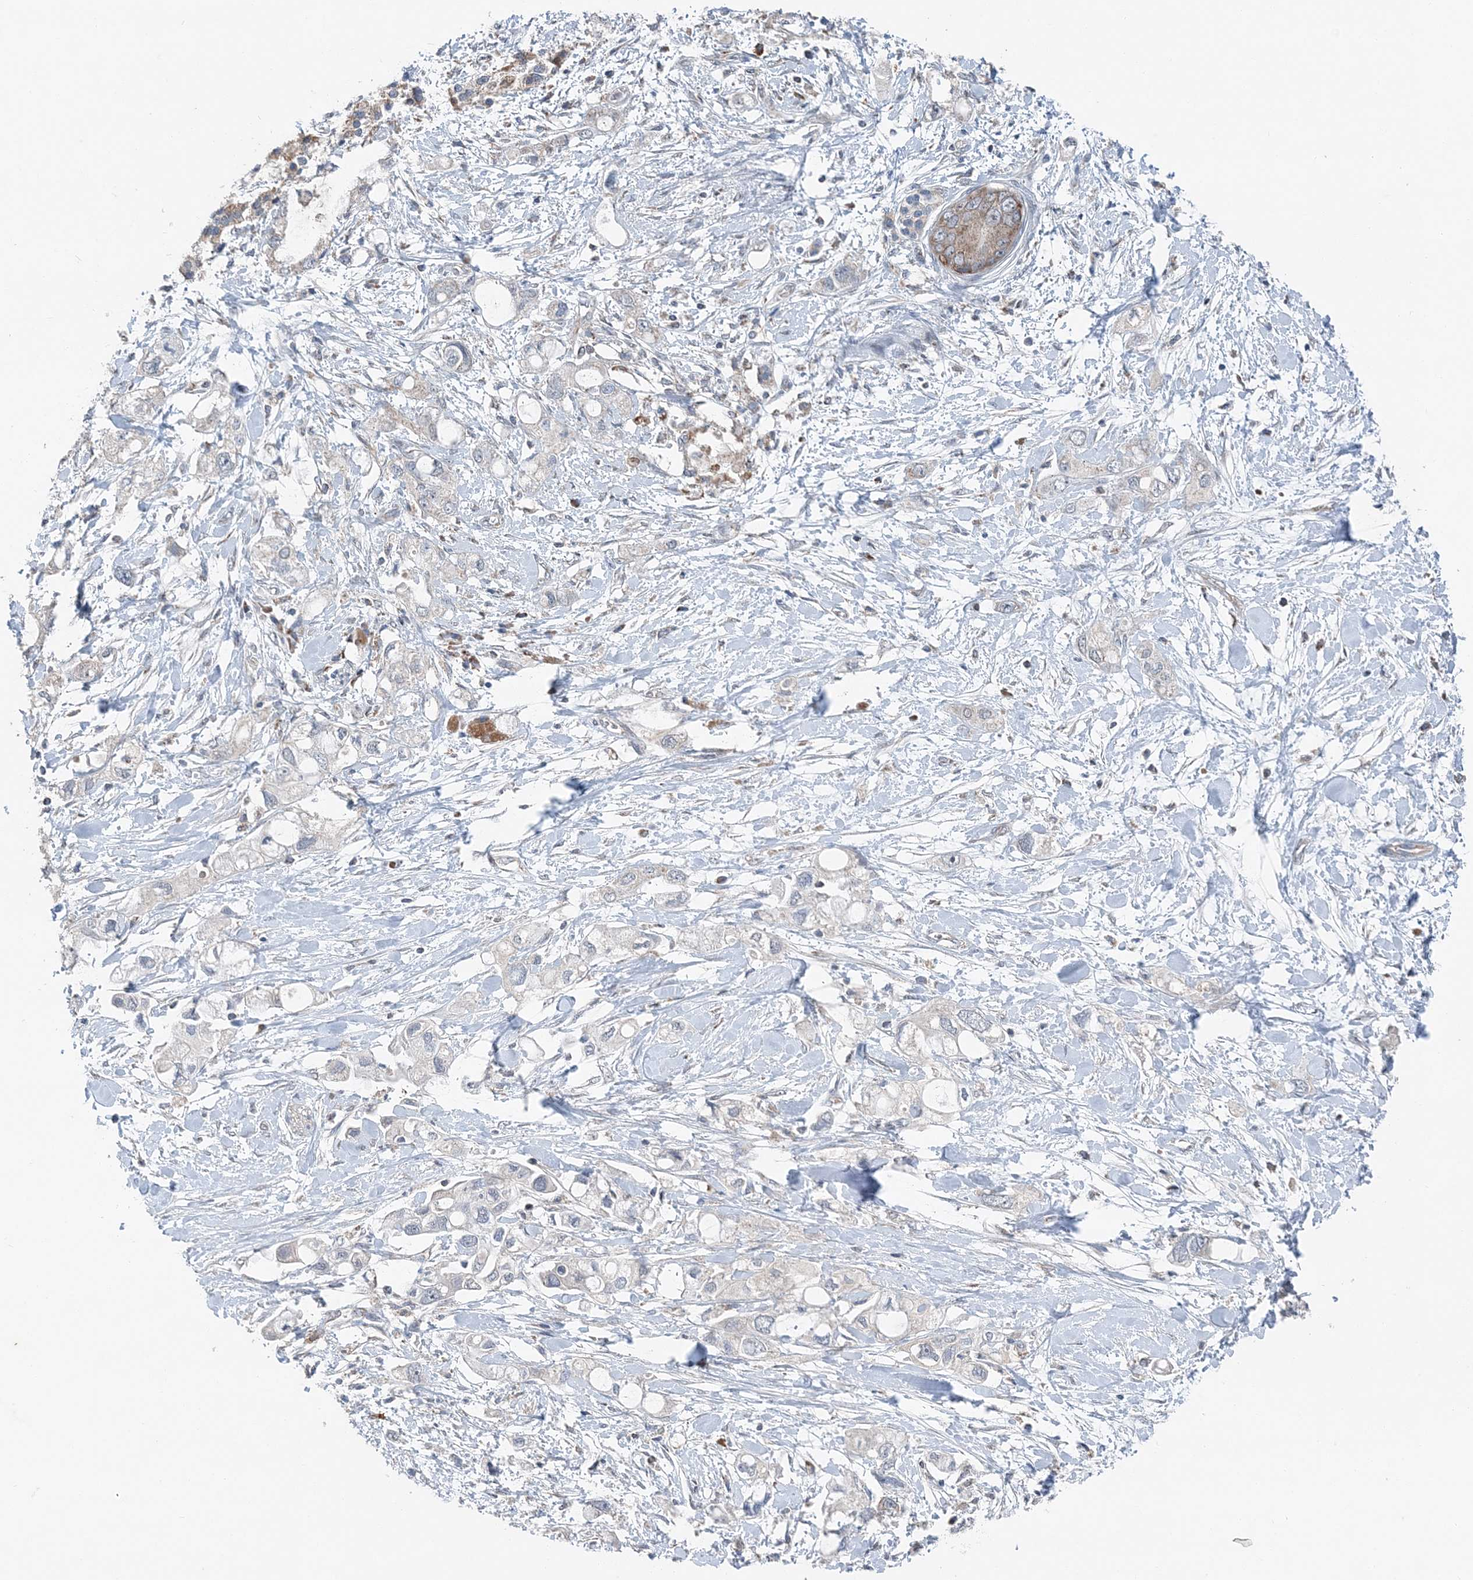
{"staining": {"intensity": "negative", "quantity": "none", "location": "none"}, "tissue": "pancreatic cancer", "cell_type": "Tumor cells", "image_type": "cancer", "snomed": [{"axis": "morphology", "description": "Adenocarcinoma, NOS"}, {"axis": "topography", "description": "Pancreas"}], "caption": "Human pancreatic cancer (adenocarcinoma) stained for a protein using immunohistochemistry (IHC) displays no staining in tumor cells.", "gene": "SPRY2", "patient": {"sex": "female", "age": 56}}